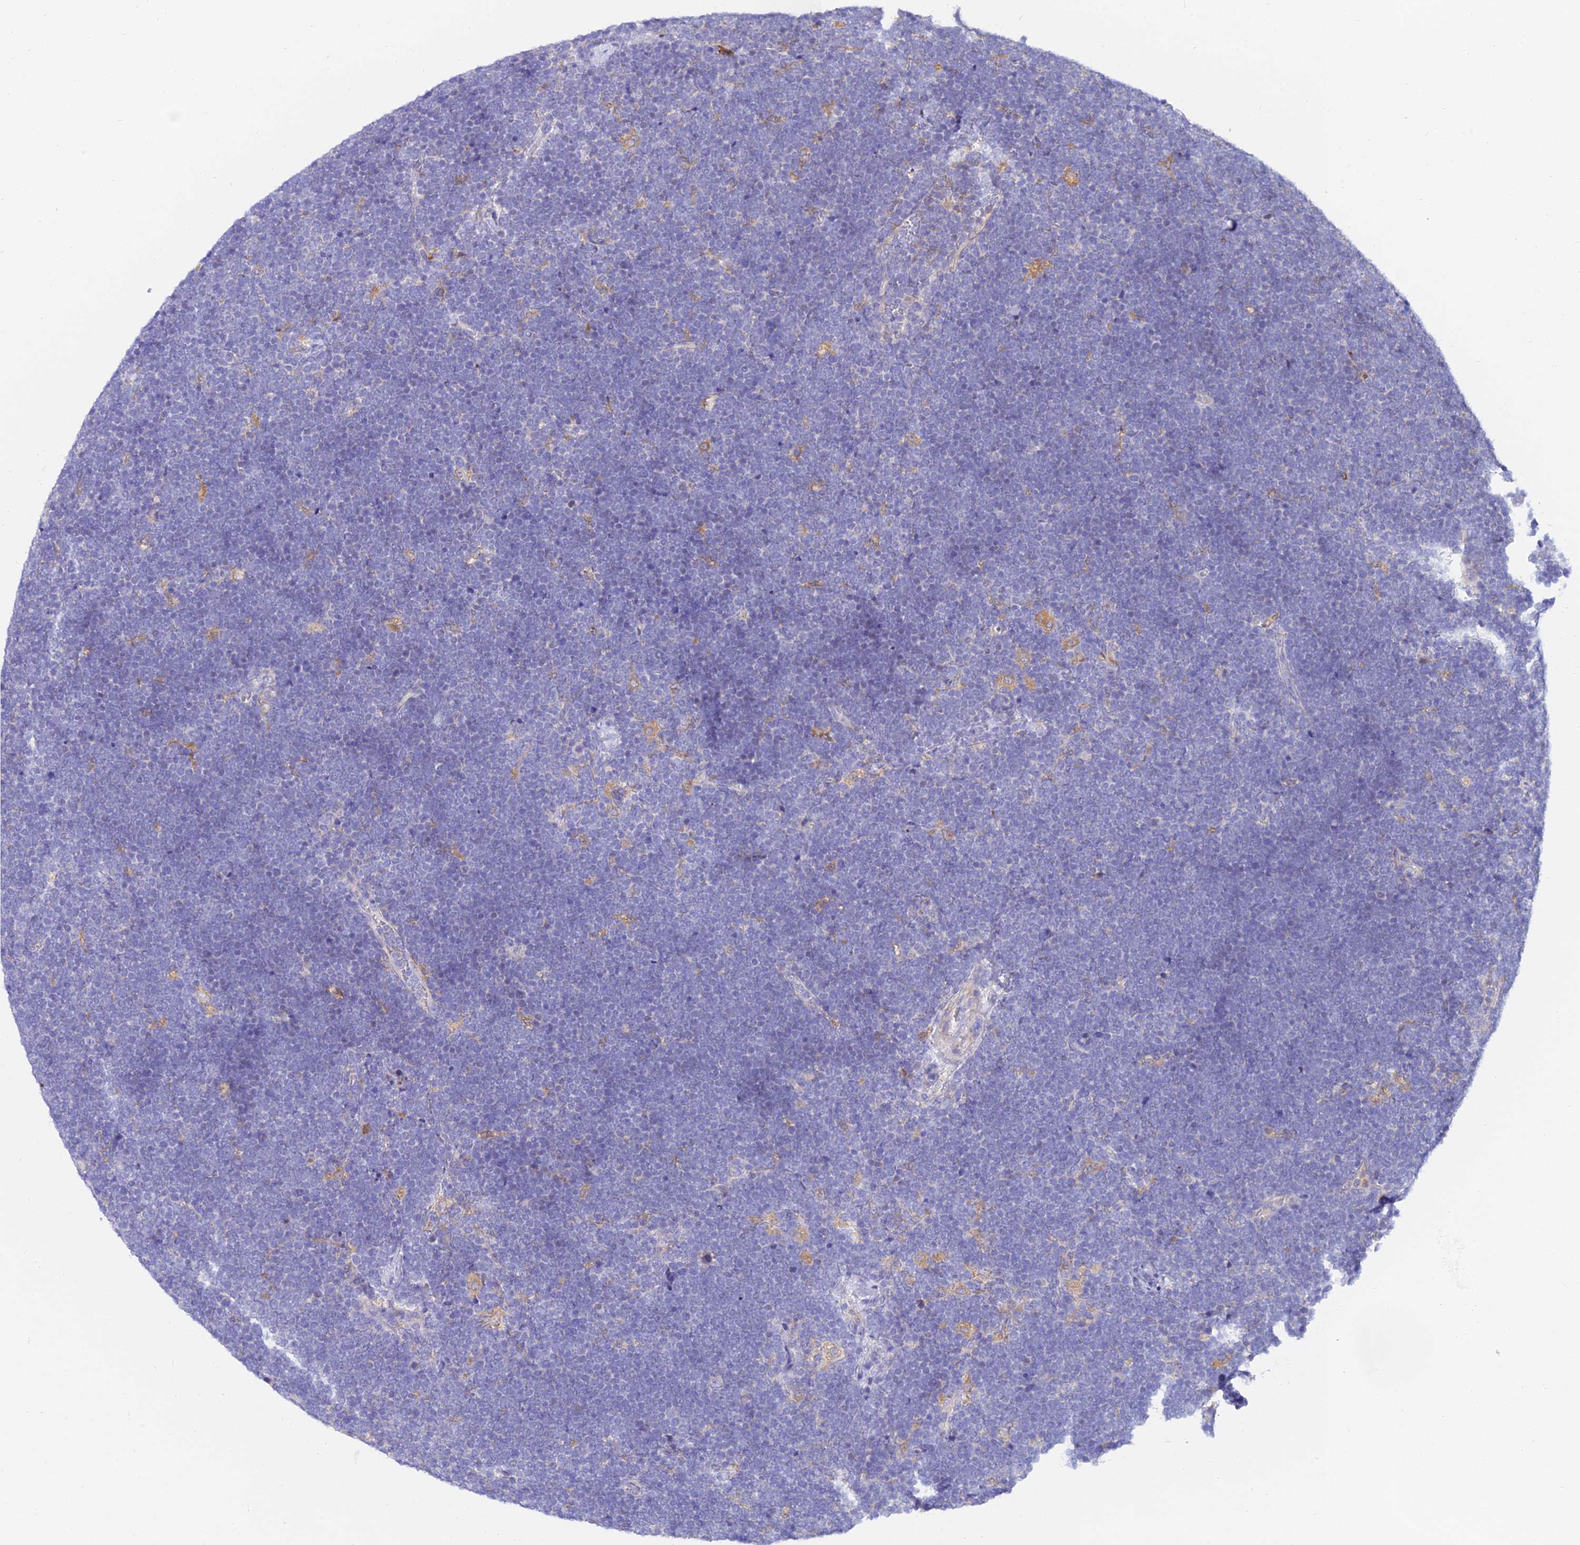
{"staining": {"intensity": "negative", "quantity": "none", "location": "none"}, "tissue": "lymphoma", "cell_type": "Tumor cells", "image_type": "cancer", "snomed": [{"axis": "morphology", "description": "Malignant lymphoma, non-Hodgkin's type, High grade"}, {"axis": "topography", "description": "Lymph node"}], "caption": "Tumor cells are negative for protein expression in human lymphoma.", "gene": "ARL8B", "patient": {"sex": "male", "age": 13}}